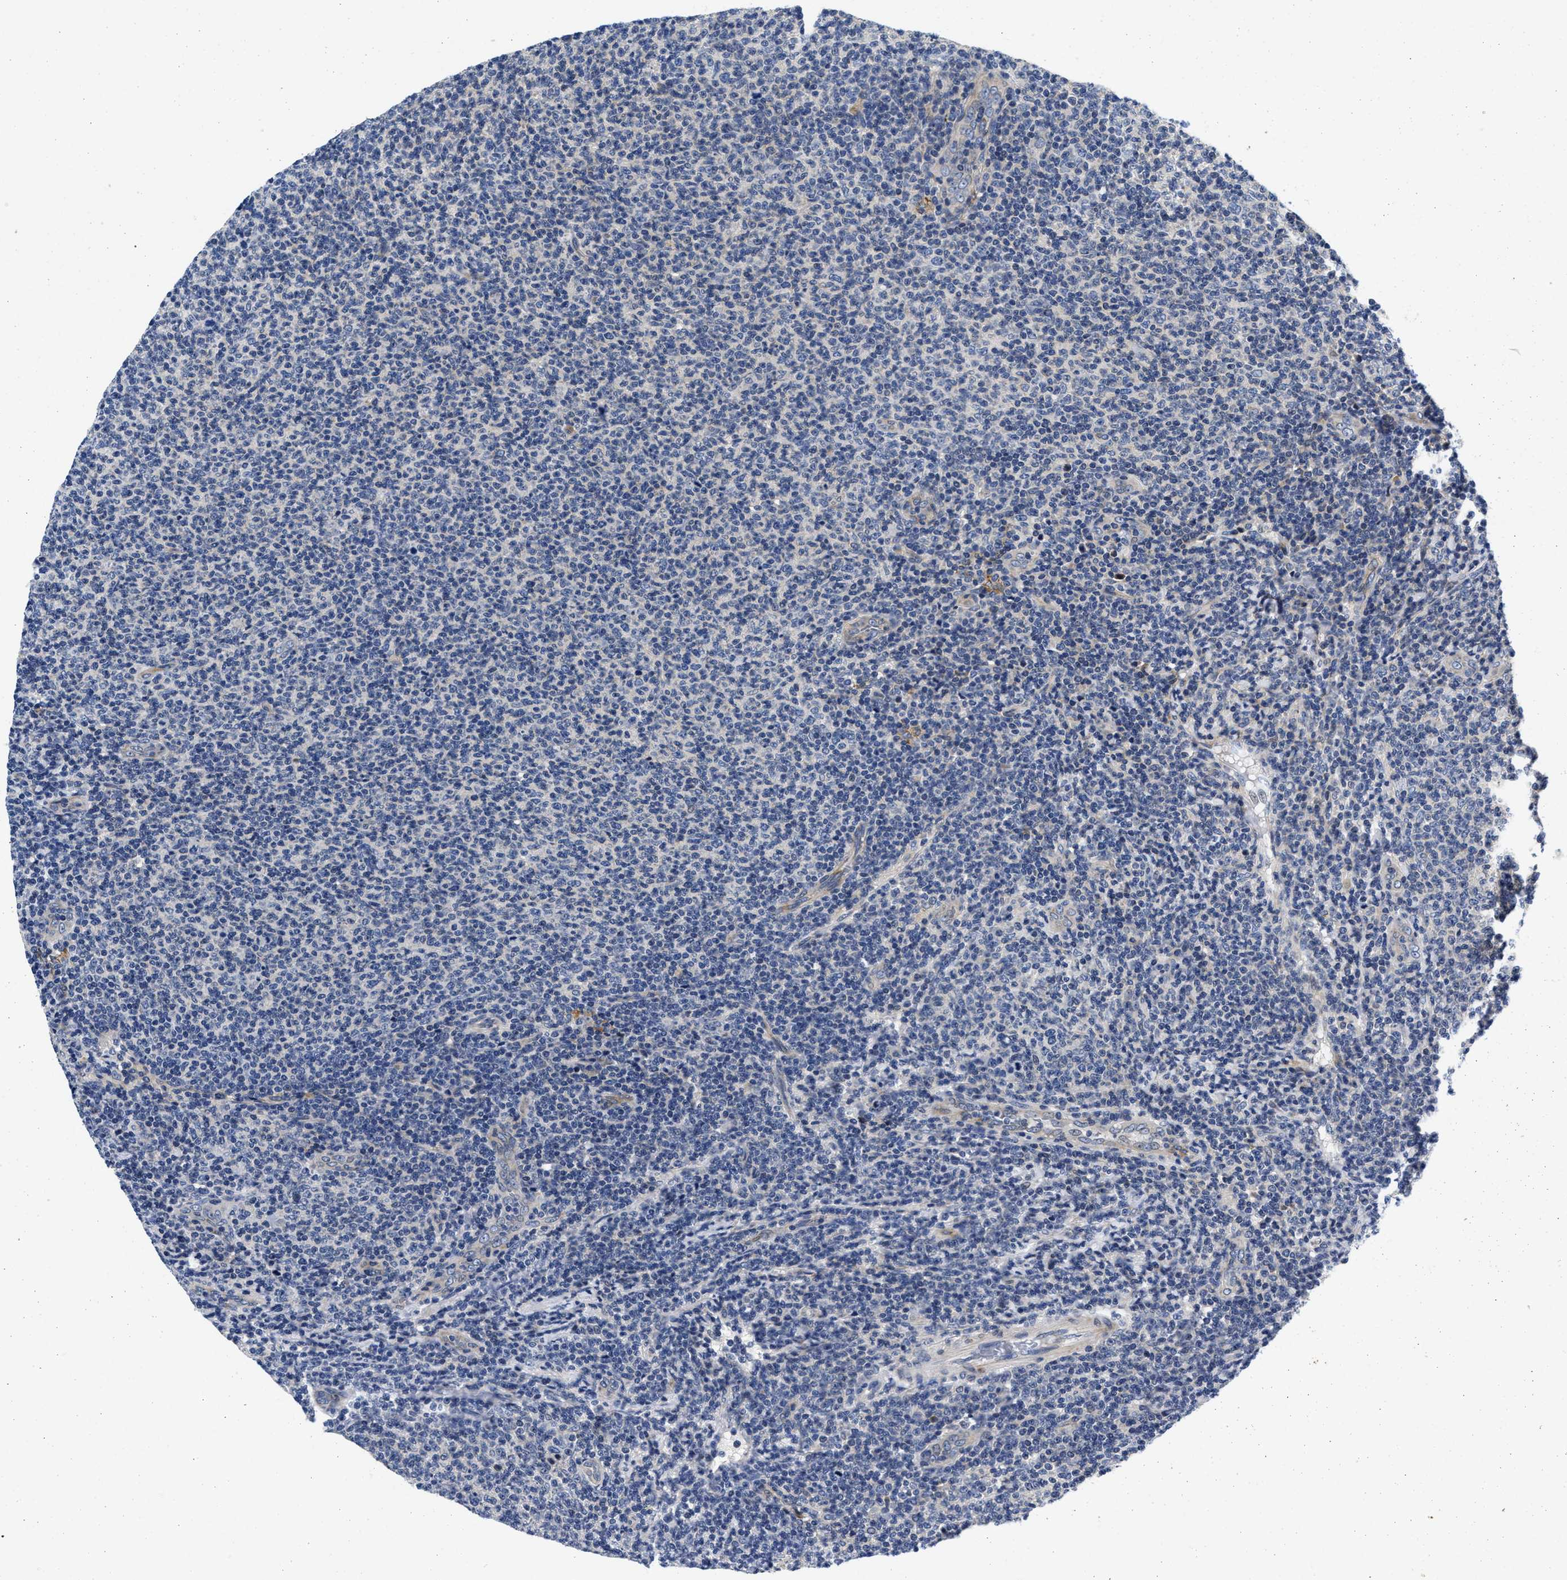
{"staining": {"intensity": "negative", "quantity": "none", "location": "none"}, "tissue": "lymphoma", "cell_type": "Tumor cells", "image_type": "cancer", "snomed": [{"axis": "morphology", "description": "Malignant lymphoma, non-Hodgkin's type, Low grade"}, {"axis": "topography", "description": "Lymph node"}], "caption": "The immunohistochemistry (IHC) photomicrograph has no significant positivity in tumor cells of lymphoma tissue.", "gene": "LAD1", "patient": {"sex": "male", "age": 66}}